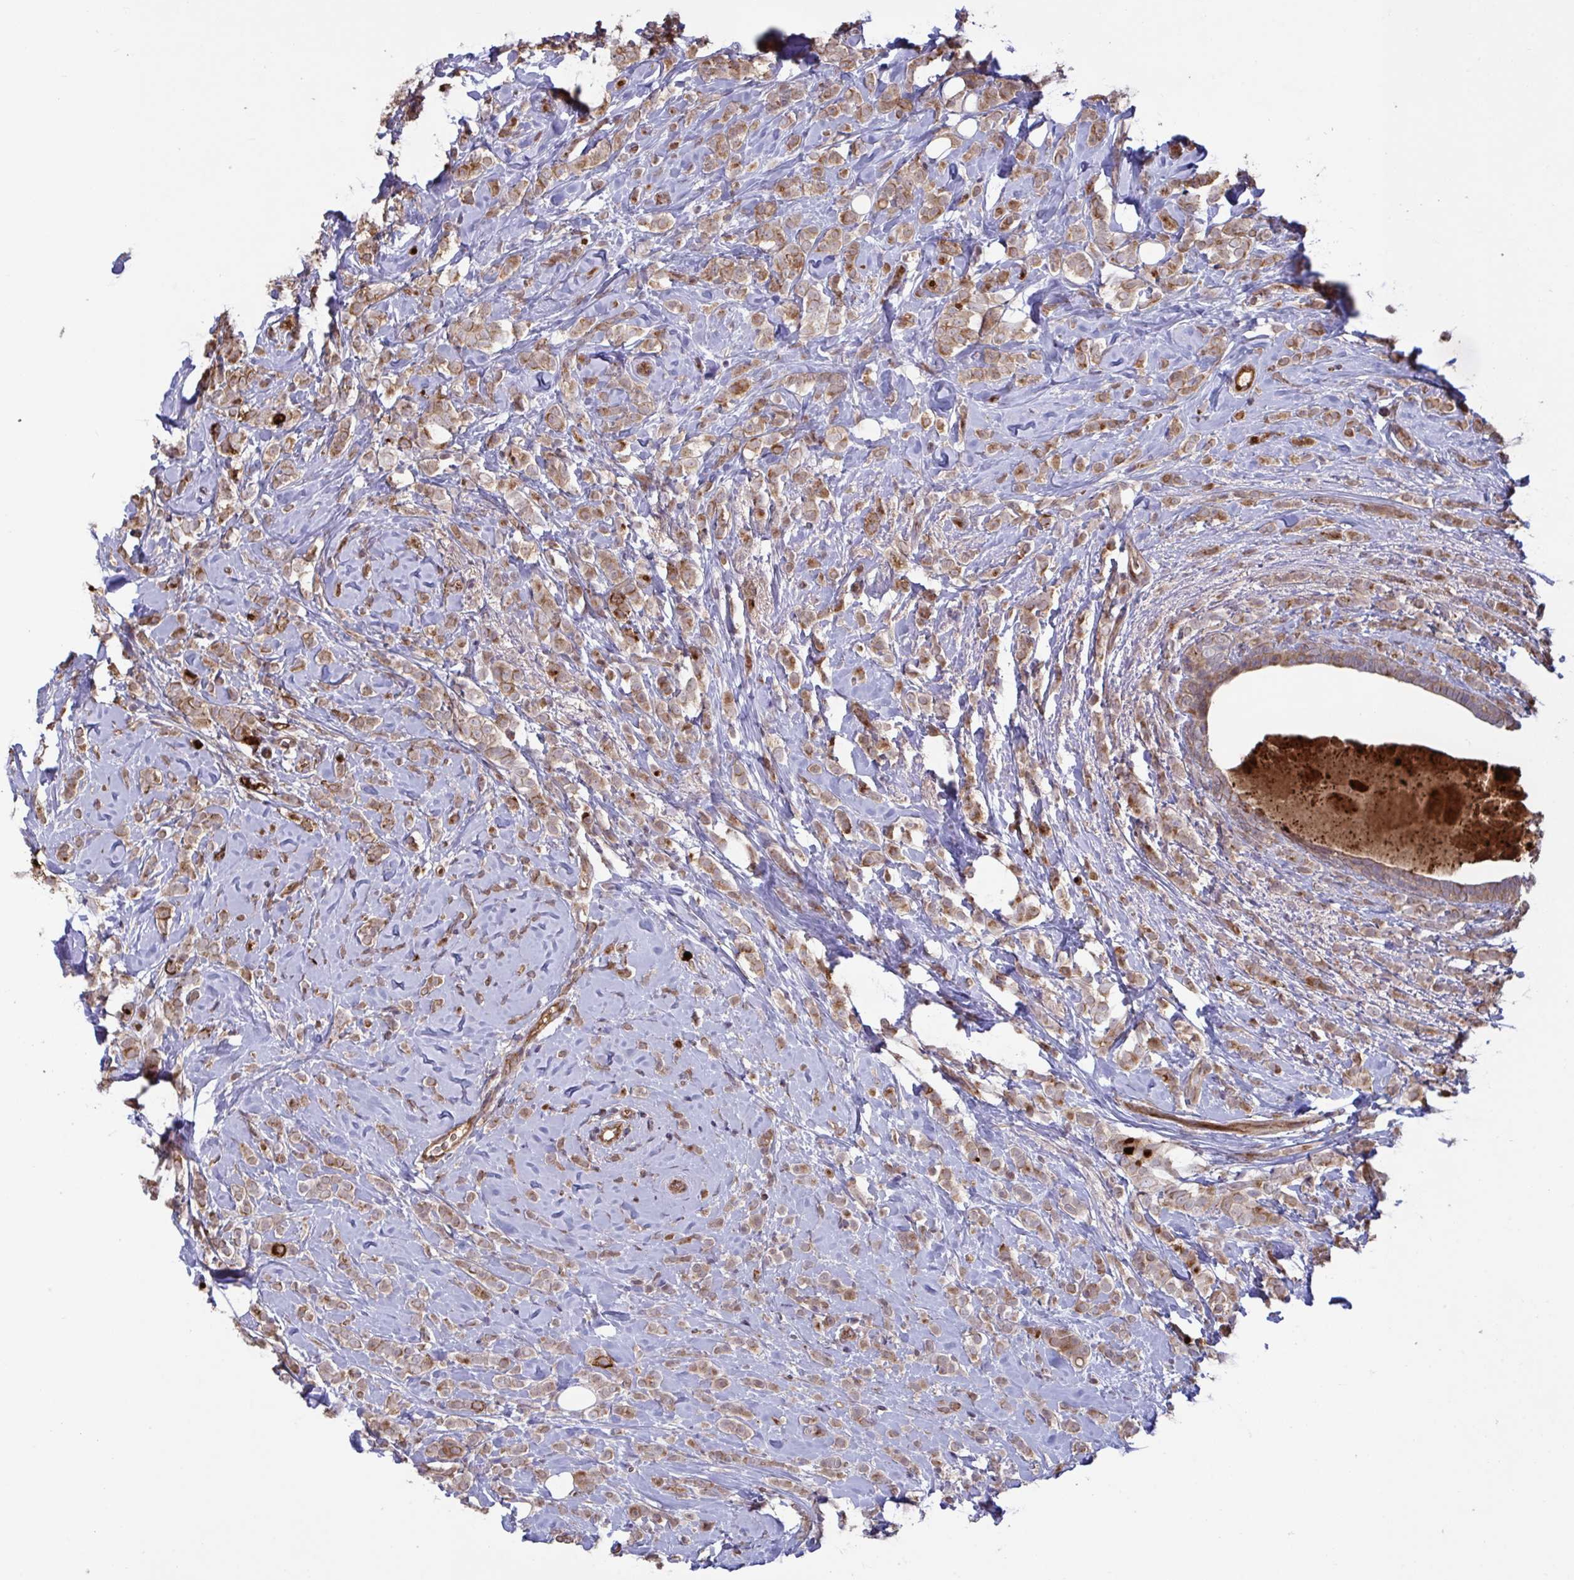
{"staining": {"intensity": "moderate", "quantity": ">75%", "location": "cytoplasmic/membranous"}, "tissue": "breast cancer", "cell_type": "Tumor cells", "image_type": "cancer", "snomed": [{"axis": "morphology", "description": "Lobular carcinoma"}, {"axis": "topography", "description": "Breast"}], "caption": "DAB immunohistochemical staining of breast cancer (lobular carcinoma) displays moderate cytoplasmic/membranous protein positivity in approximately >75% of tumor cells.", "gene": "IL1R1", "patient": {"sex": "female", "age": 49}}